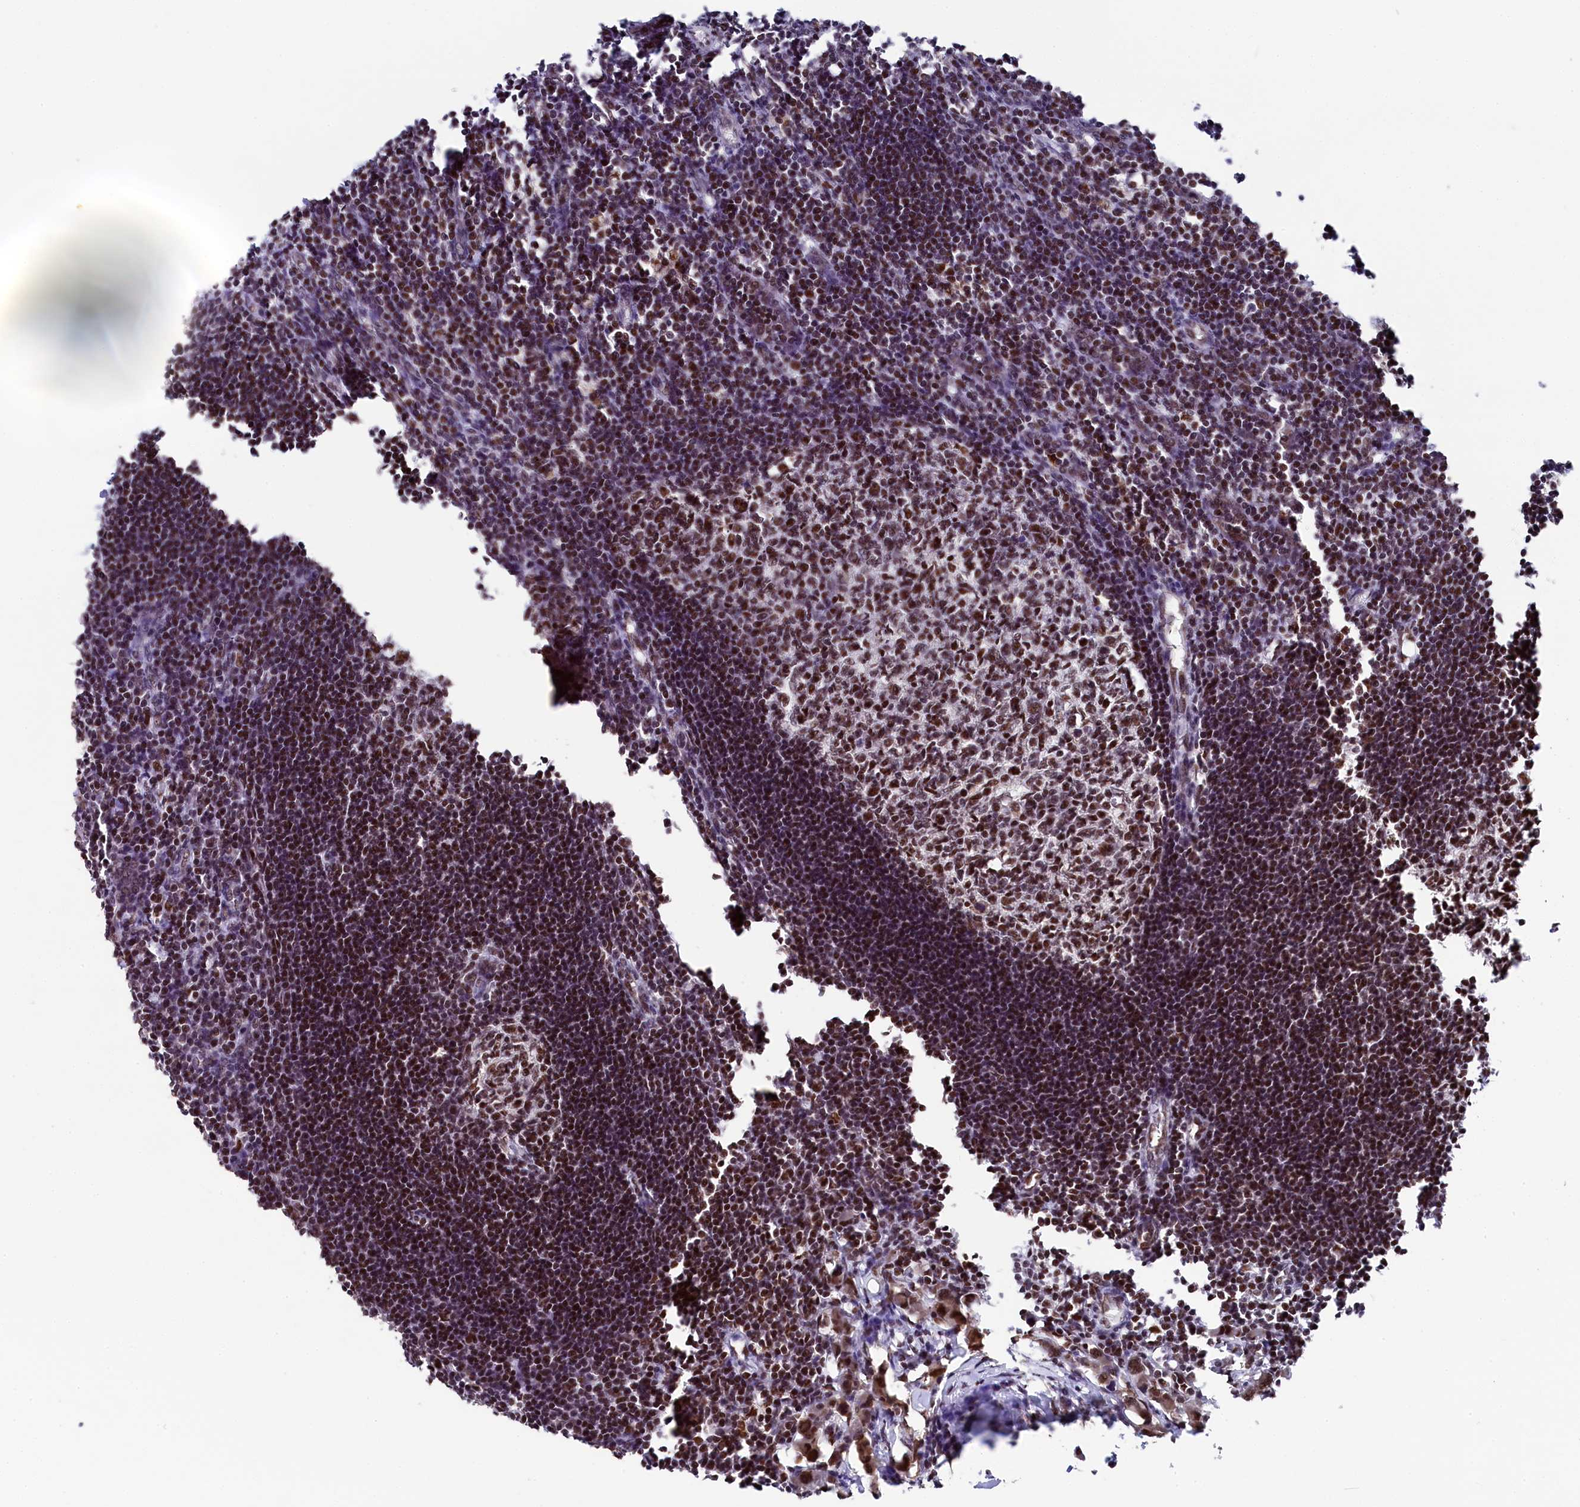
{"staining": {"intensity": "moderate", "quantity": ">75%", "location": "nuclear"}, "tissue": "lymph node", "cell_type": "Germinal center cells", "image_type": "normal", "snomed": [{"axis": "morphology", "description": "Normal tissue, NOS"}, {"axis": "morphology", "description": "Malignant melanoma, Metastatic site"}, {"axis": "topography", "description": "Lymph node"}], "caption": "Moderate nuclear expression is appreciated in approximately >75% of germinal center cells in normal lymph node.", "gene": "ADIG", "patient": {"sex": "male", "age": 41}}